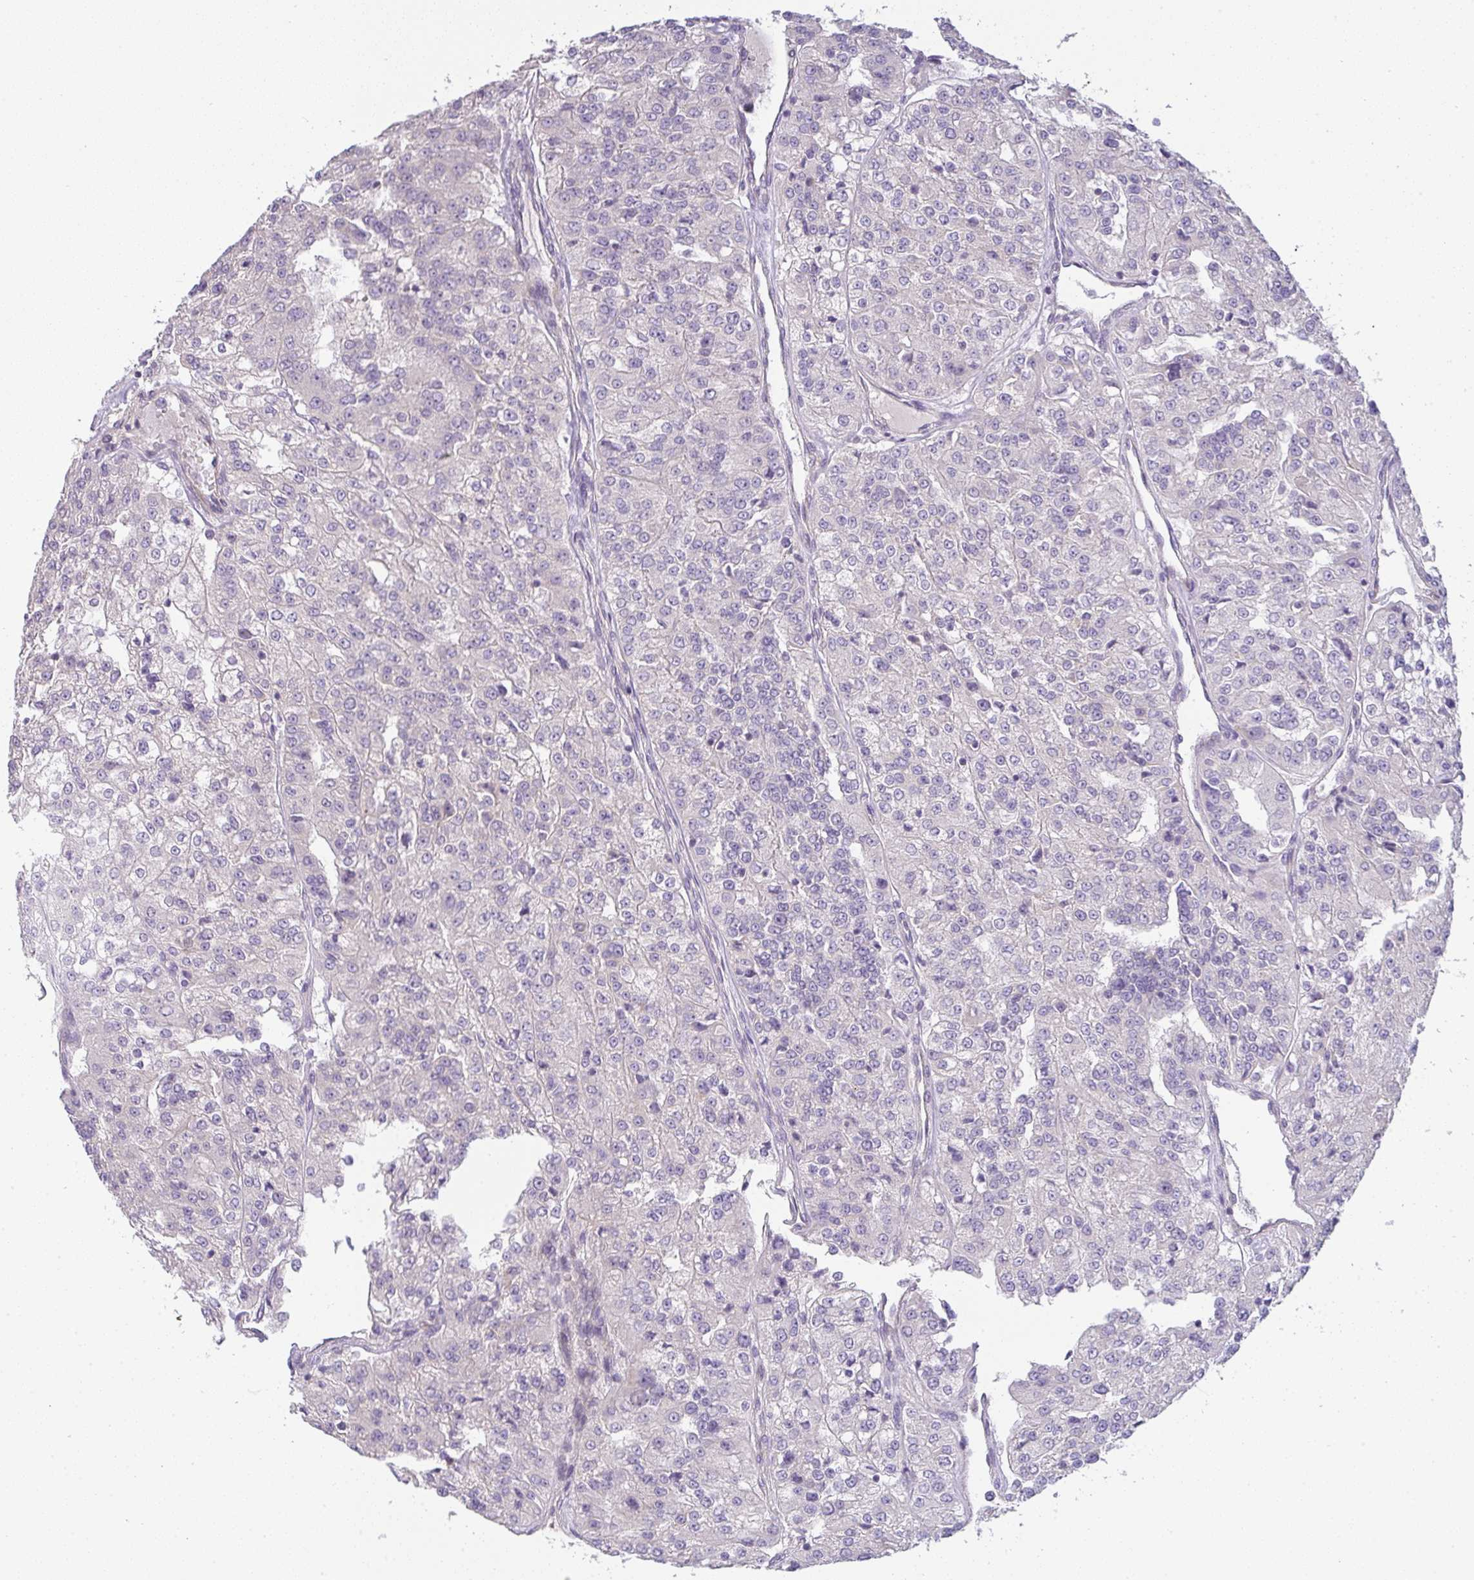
{"staining": {"intensity": "negative", "quantity": "none", "location": "none"}, "tissue": "renal cancer", "cell_type": "Tumor cells", "image_type": "cancer", "snomed": [{"axis": "morphology", "description": "Adenocarcinoma, NOS"}, {"axis": "topography", "description": "Kidney"}], "caption": "Immunohistochemical staining of human renal adenocarcinoma exhibits no significant expression in tumor cells.", "gene": "FILIP1", "patient": {"sex": "female", "age": 63}}